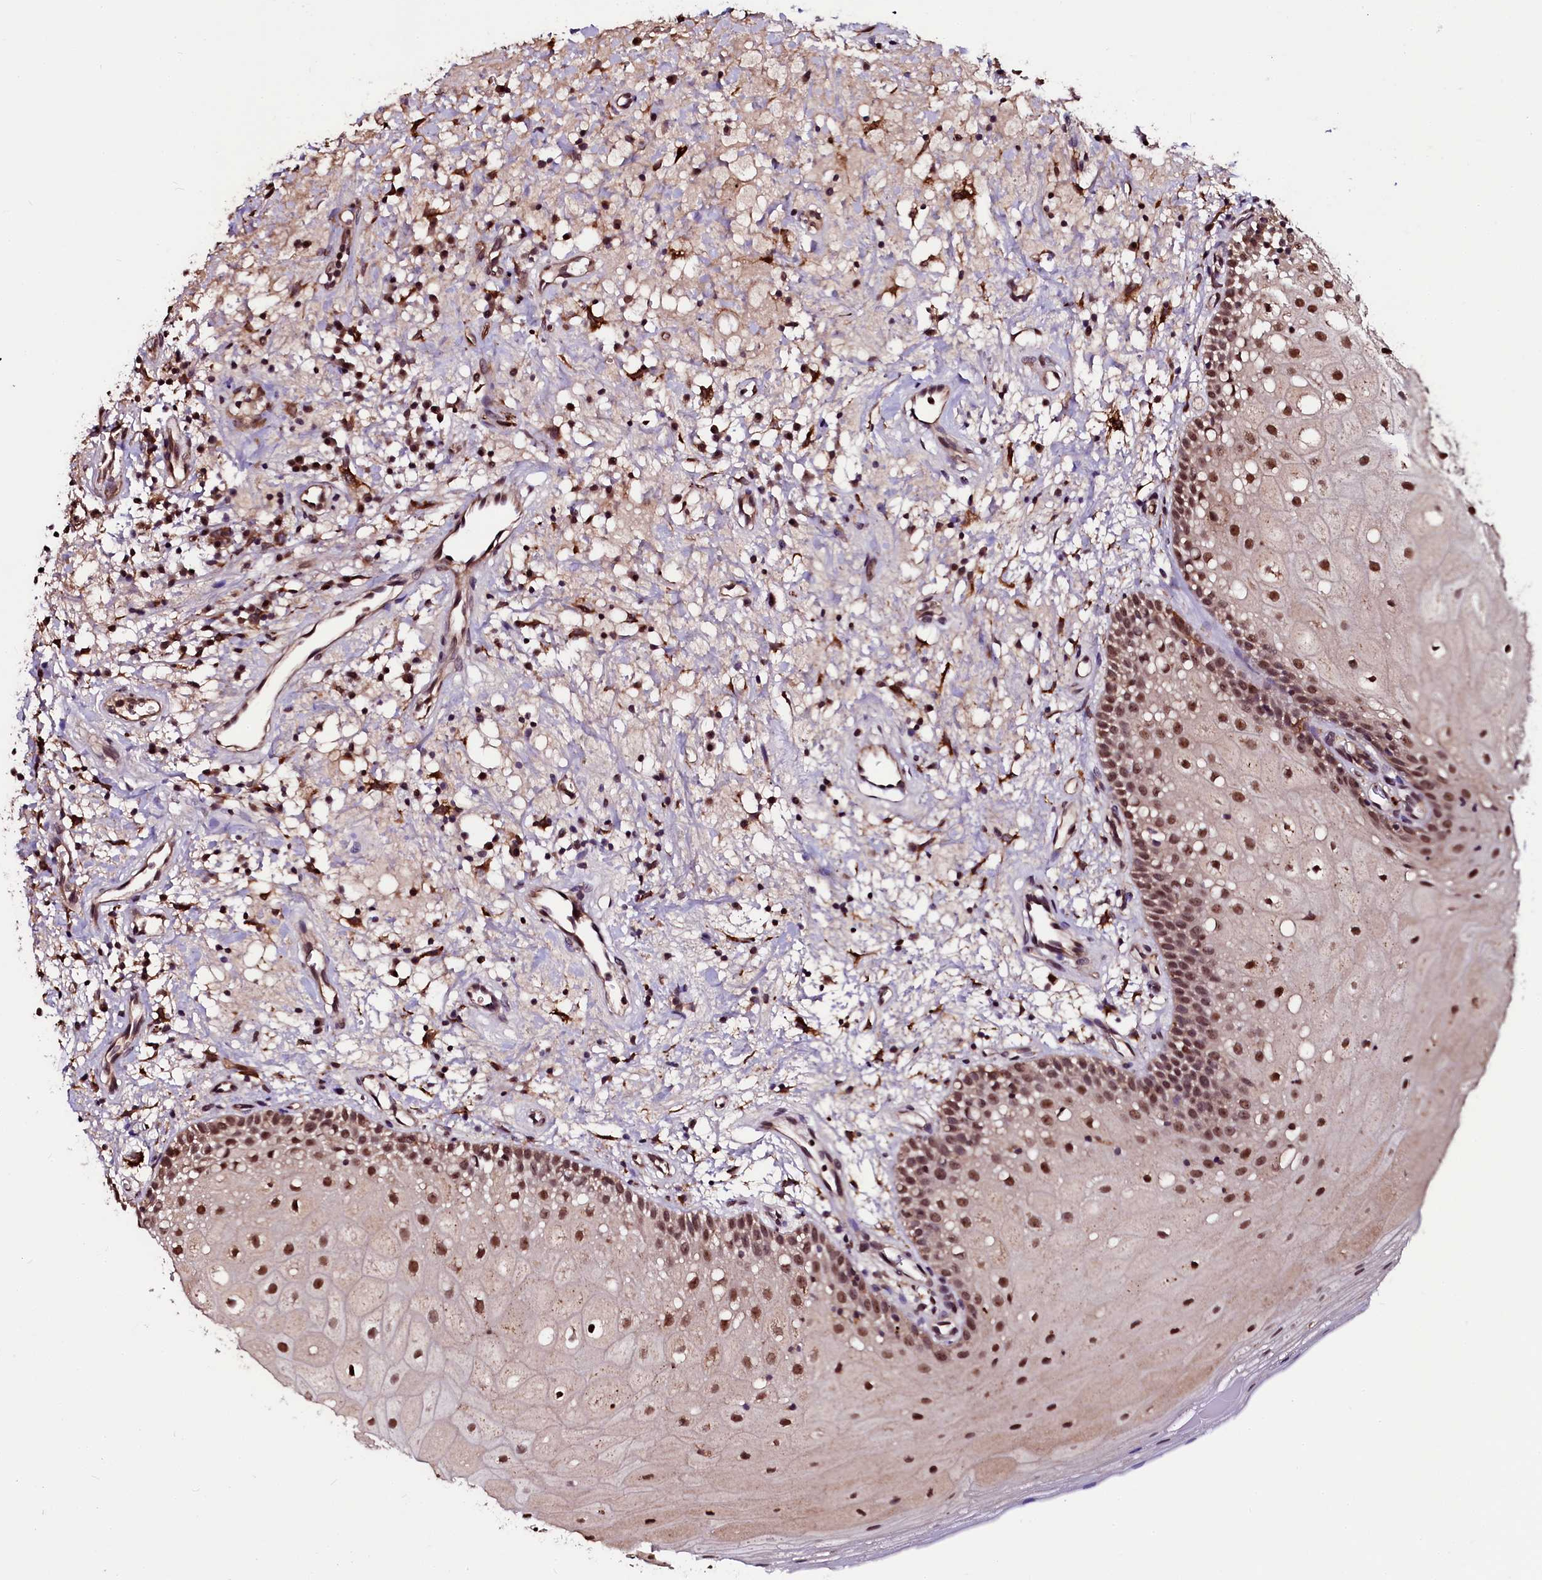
{"staining": {"intensity": "moderate", "quantity": ">75%", "location": "nuclear"}, "tissue": "oral mucosa", "cell_type": "Squamous epithelial cells", "image_type": "normal", "snomed": [{"axis": "morphology", "description": "Normal tissue, NOS"}, {"axis": "topography", "description": "Oral tissue"}], "caption": "Immunohistochemical staining of unremarkable human oral mucosa shows moderate nuclear protein positivity in approximately >75% of squamous epithelial cells. The staining is performed using DAB (3,3'-diaminobenzidine) brown chromogen to label protein expression. The nuclei are counter-stained blue using hematoxylin.", "gene": "N4BP1", "patient": {"sex": "male", "age": 74}}